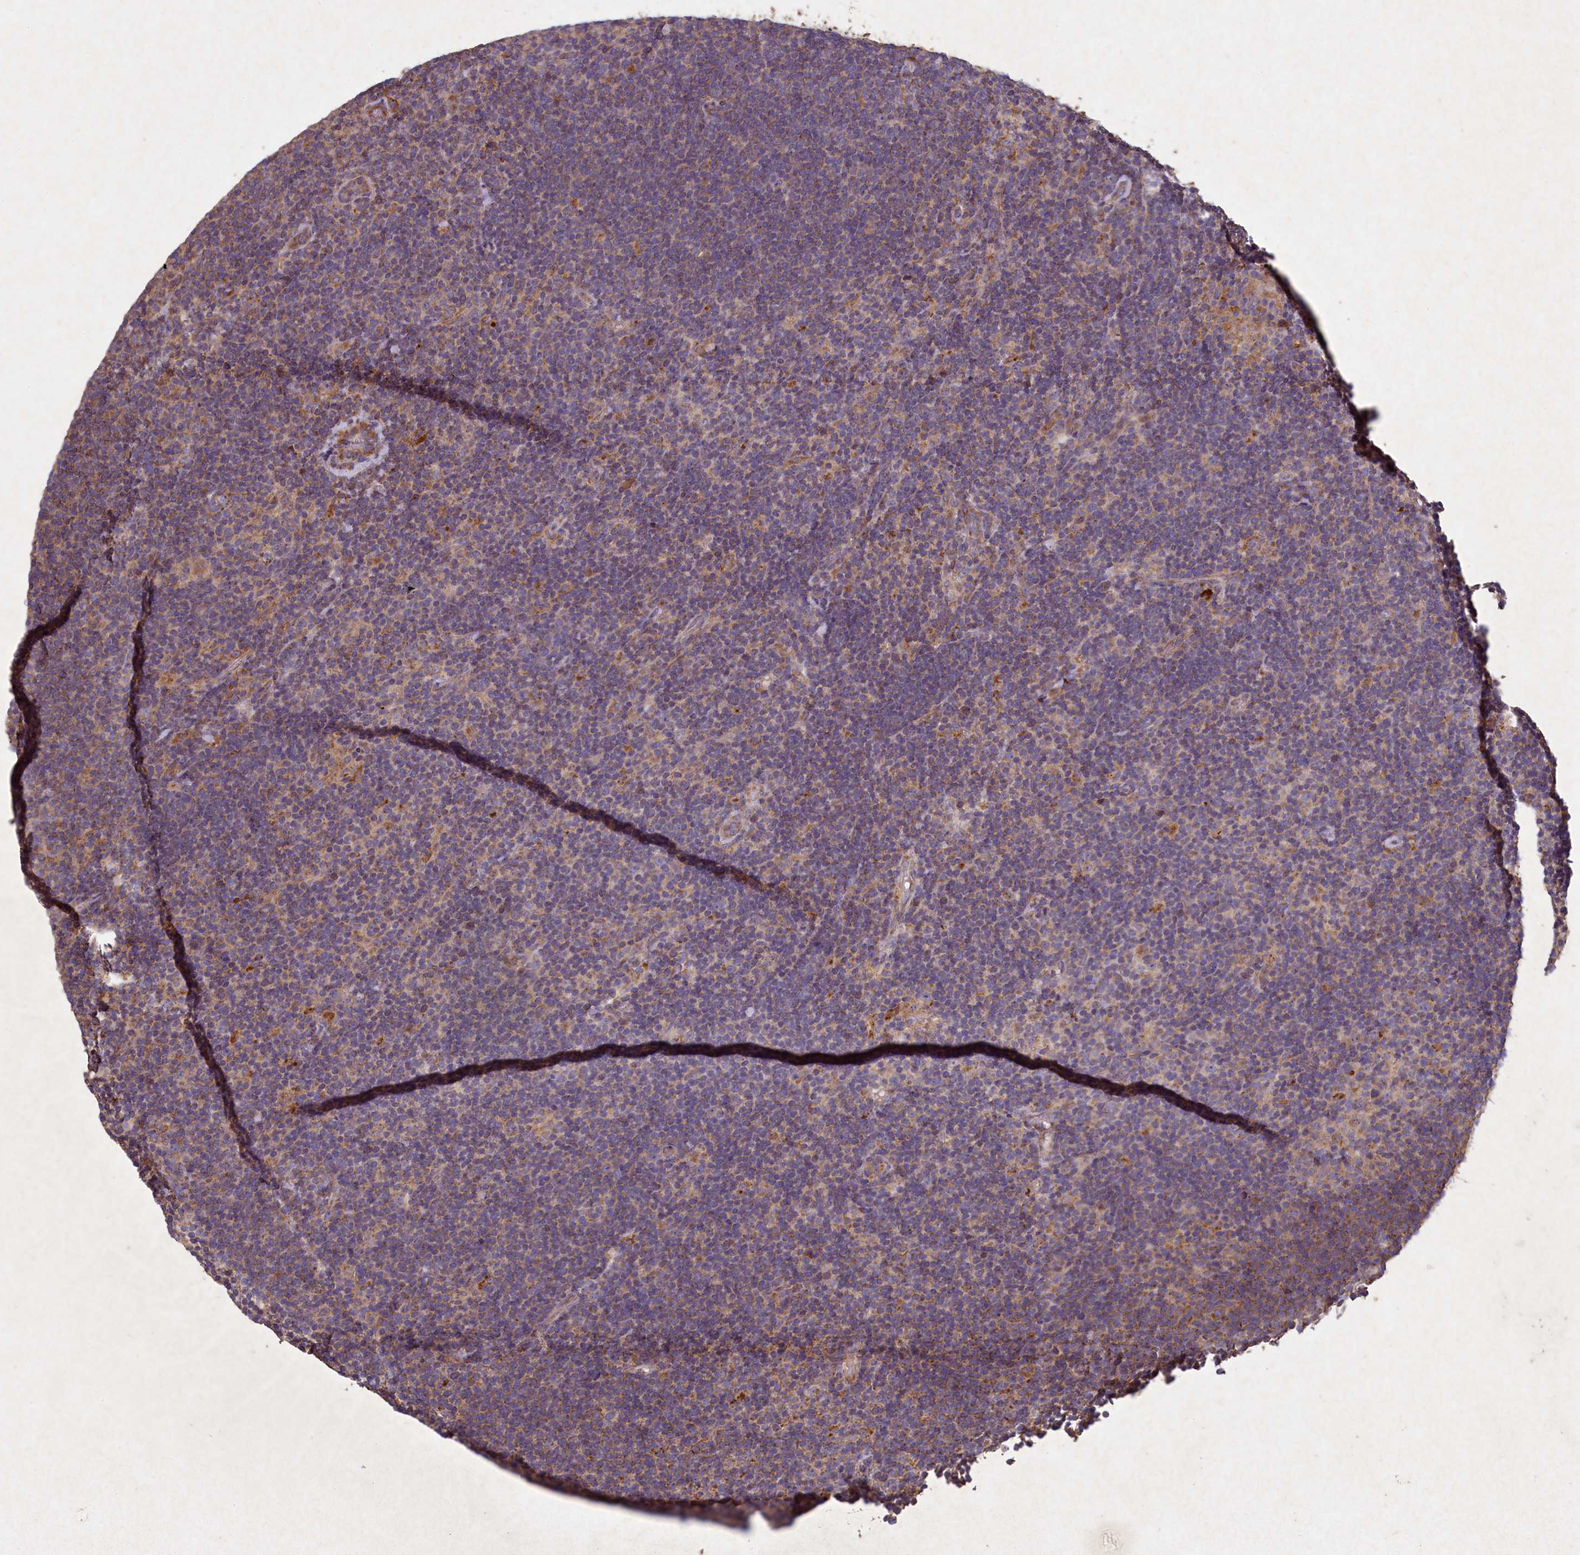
{"staining": {"intensity": "moderate", "quantity": "<25%", "location": "cytoplasmic/membranous"}, "tissue": "lymphoma", "cell_type": "Tumor cells", "image_type": "cancer", "snomed": [{"axis": "morphology", "description": "Hodgkin's disease, NOS"}, {"axis": "topography", "description": "Lymph node"}], "caption": "A brown stain labels moderate cytoplasmic/membranous staining of a protein in Hodgkin's disease tumor cells. Using DAB (brown) and hematoxylin (blue) stains, captured at high magnification using brightfield microscopy.", "gene": "CIAO2B", "patient": {"sex": "female", "age": 57}}